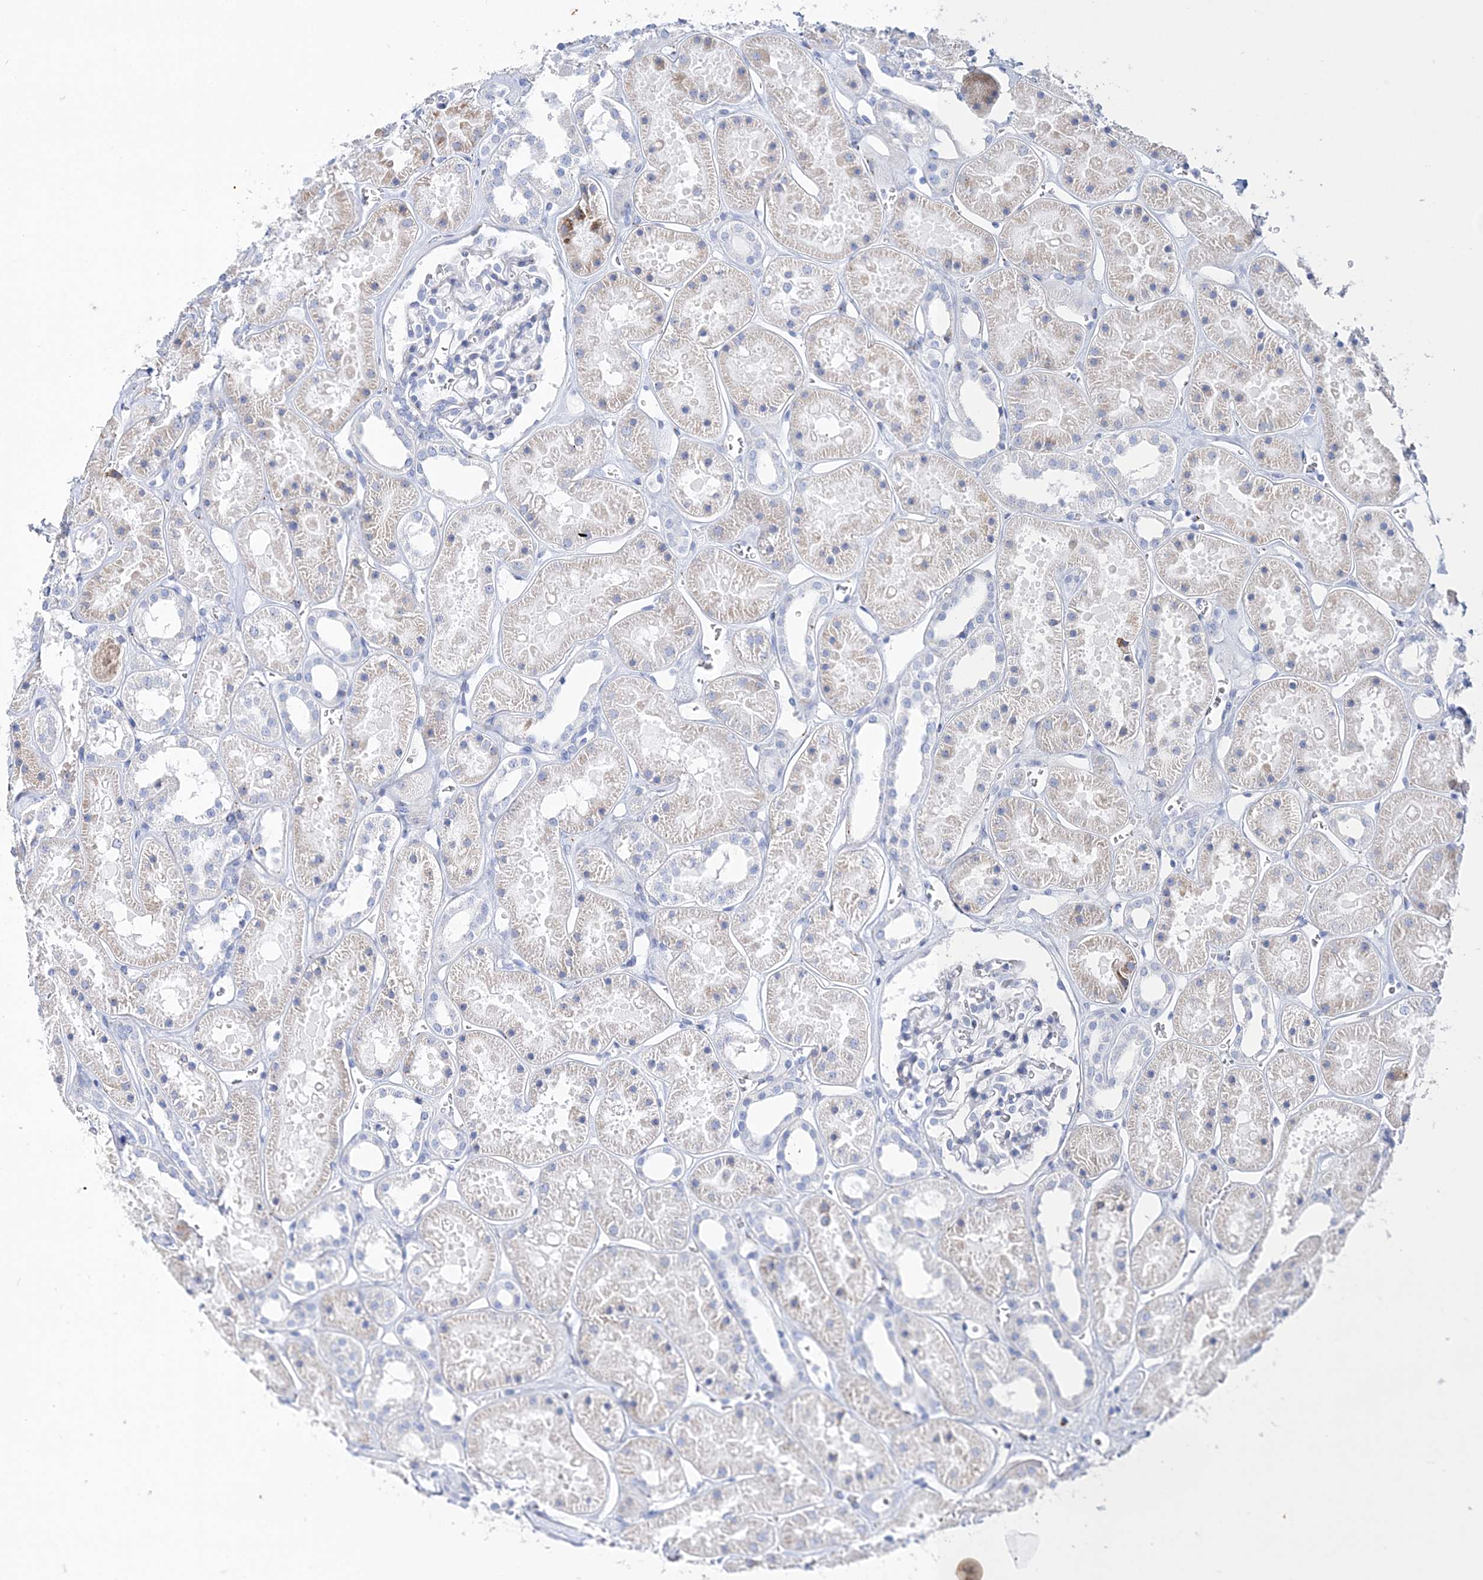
{"staining": {"intensity": "negative", "quantity": "none", "location": "none"}, "tissue": "kidney", "cell_type": "Cells in glomeruli", "image_type": "normal", "snomed": [{"axis": "morphology", "description": "Normal tissue, NOS"}, {"axis": "topography", "description": "Kidney"}], "caption": "DAB (3,3'-diaminobenzidine) immunohistochemical staining of unremarkable kidney shows no significant positivity in cells in glomeruli. The staining was performed using DAB (3,3'-diaminobenzidine) to visualize the protein expression in brown, while the nuclei were stained in blue with hematoxylin (Magnification: 20x).", "gene": "TSPYL6", "patient": {"sex": "female", "age": 41}}